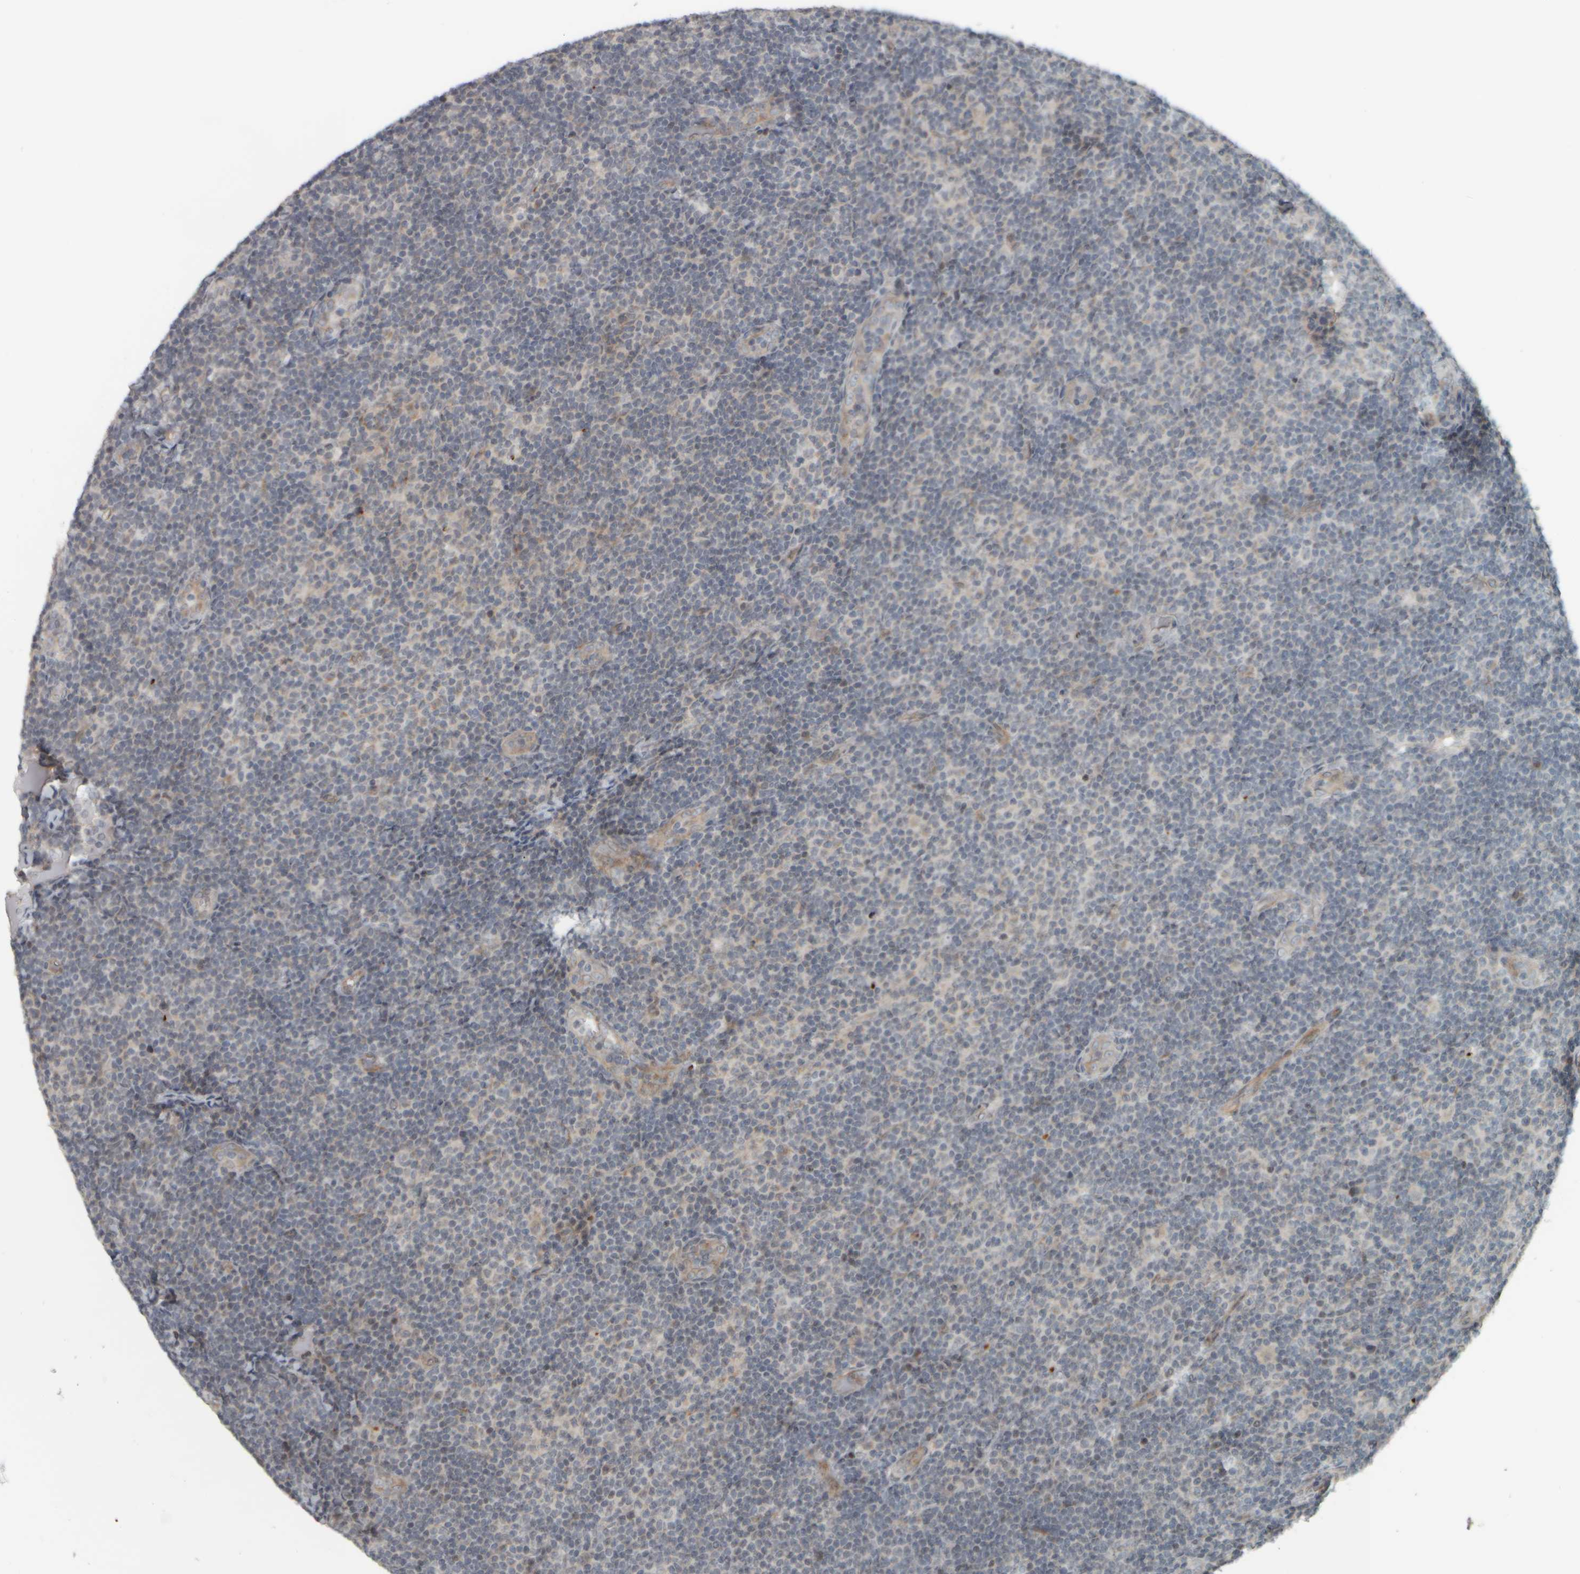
{"staining": {"intensity": "negative", "quantity": "none", "location": "none"}, "tissue": "lymphoma", "cell_type": "Tumor cells", "image_type": "cancer", "snomed": [{"axis": "morphology", "description": "Malignant lymphoma, non-Hodgkin's type, Low grade"}, {"axis": "topography", "description": "Lymph node"}], "caption": "Lymphoma was stained to show a protein in brown. There is no significant expression in tumor cells. (DAB IHC, high magnification).", "gene": "NAPG", "patient": {"sex": "male", "age": 83}}